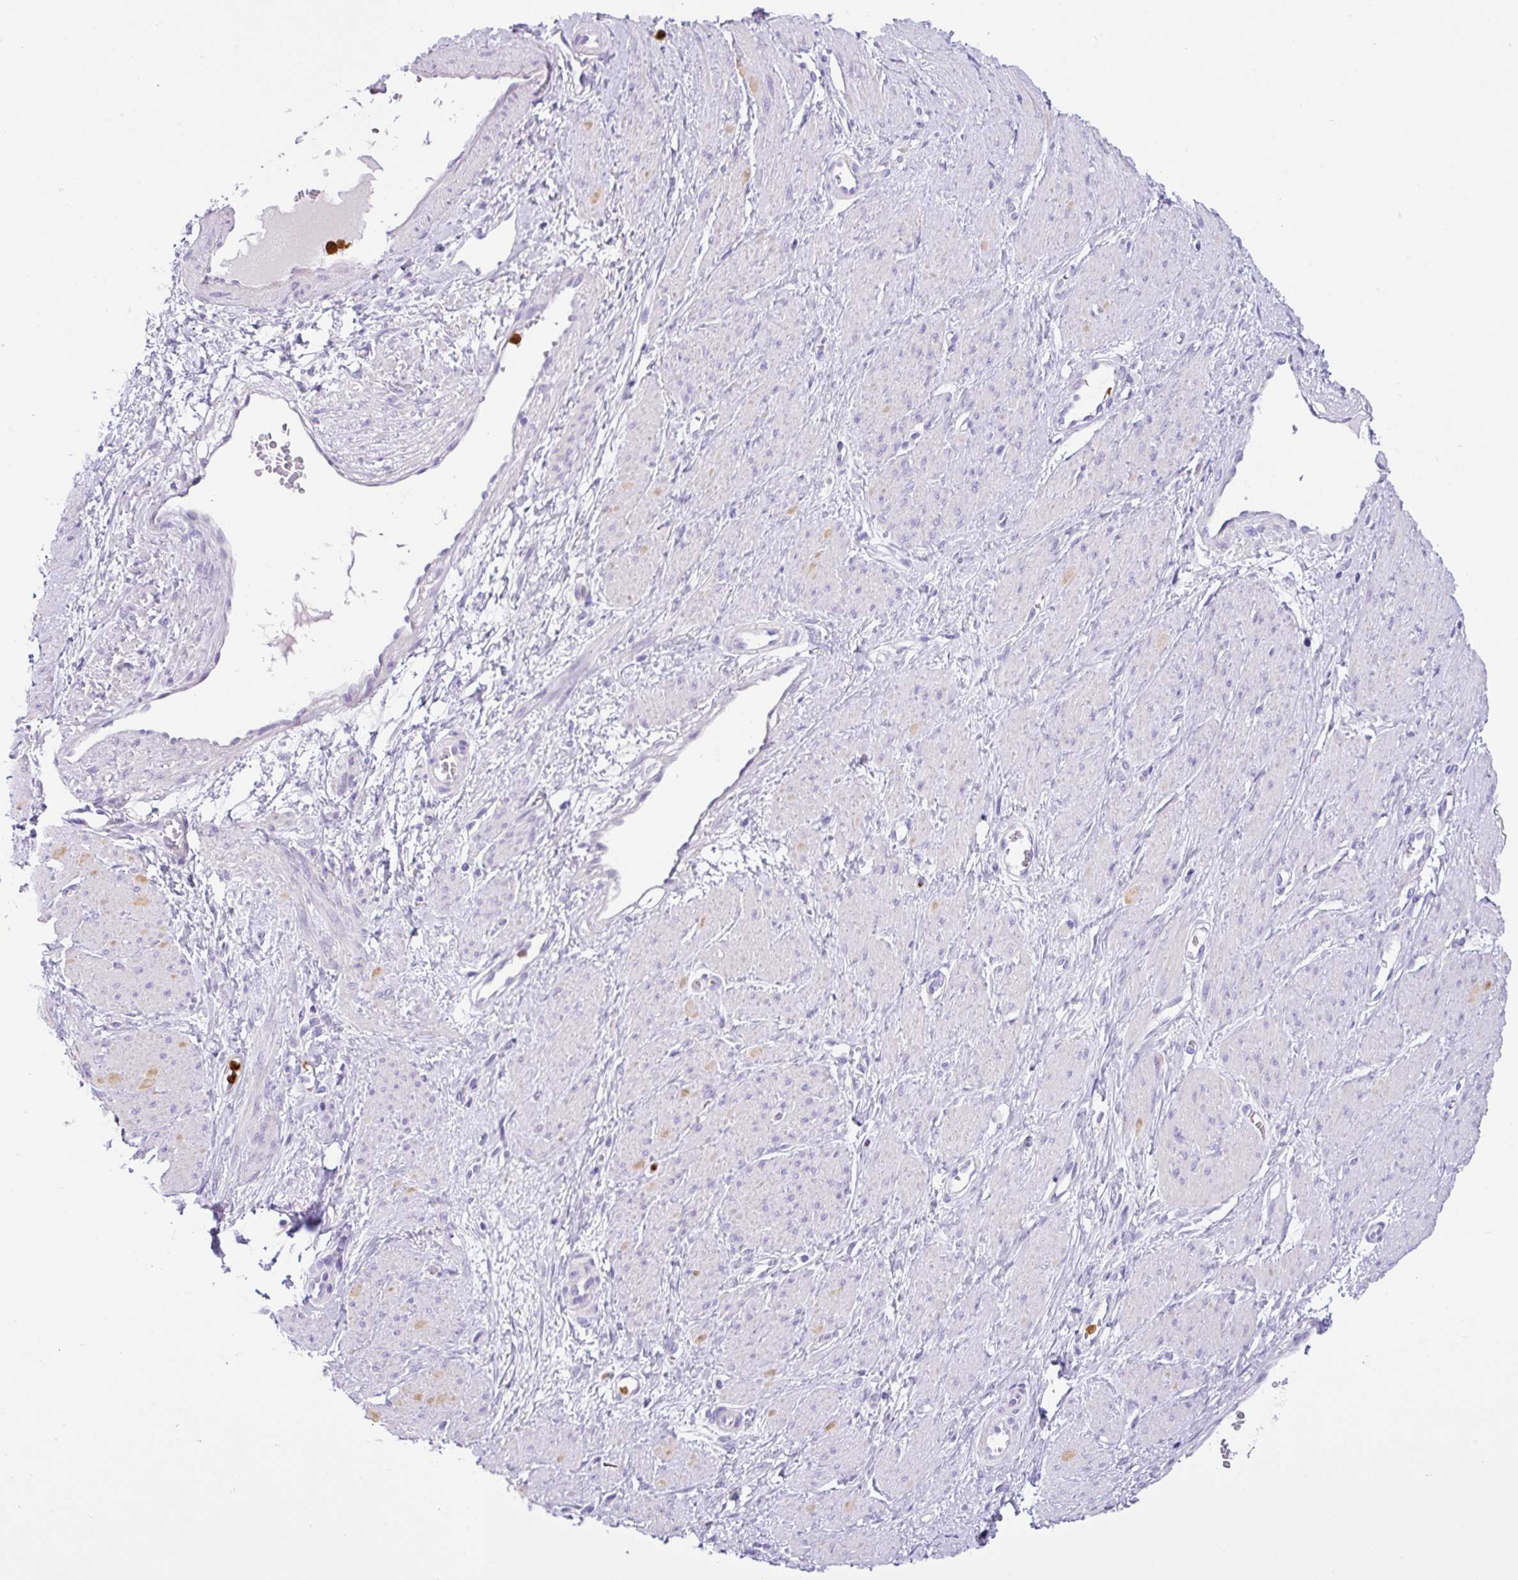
{"staining": {"intensity": "negative", "quantity": "none", "location": "none"}, "tissue": "smooth muscle", "cell_type": "Smooth muscle cells", "image_type": "normal", "snomed": [{"axis": "morphology", "description": "Normal tissue, NOS"}, {"axis": "topography", "description": "Smooth muscle"}, {"axis": "topography", "description": "Uterus"}], "caption": "Immunohistochemical staining of benign human smooth muscle demonstrates no significant staining in smooth muscle cells. (DAB (3,3'-diaminobenzidine) immunohistochemistry, high magnification).", "gene": "SH2D3C", "patient": {"sex": "female", "age": 39}}